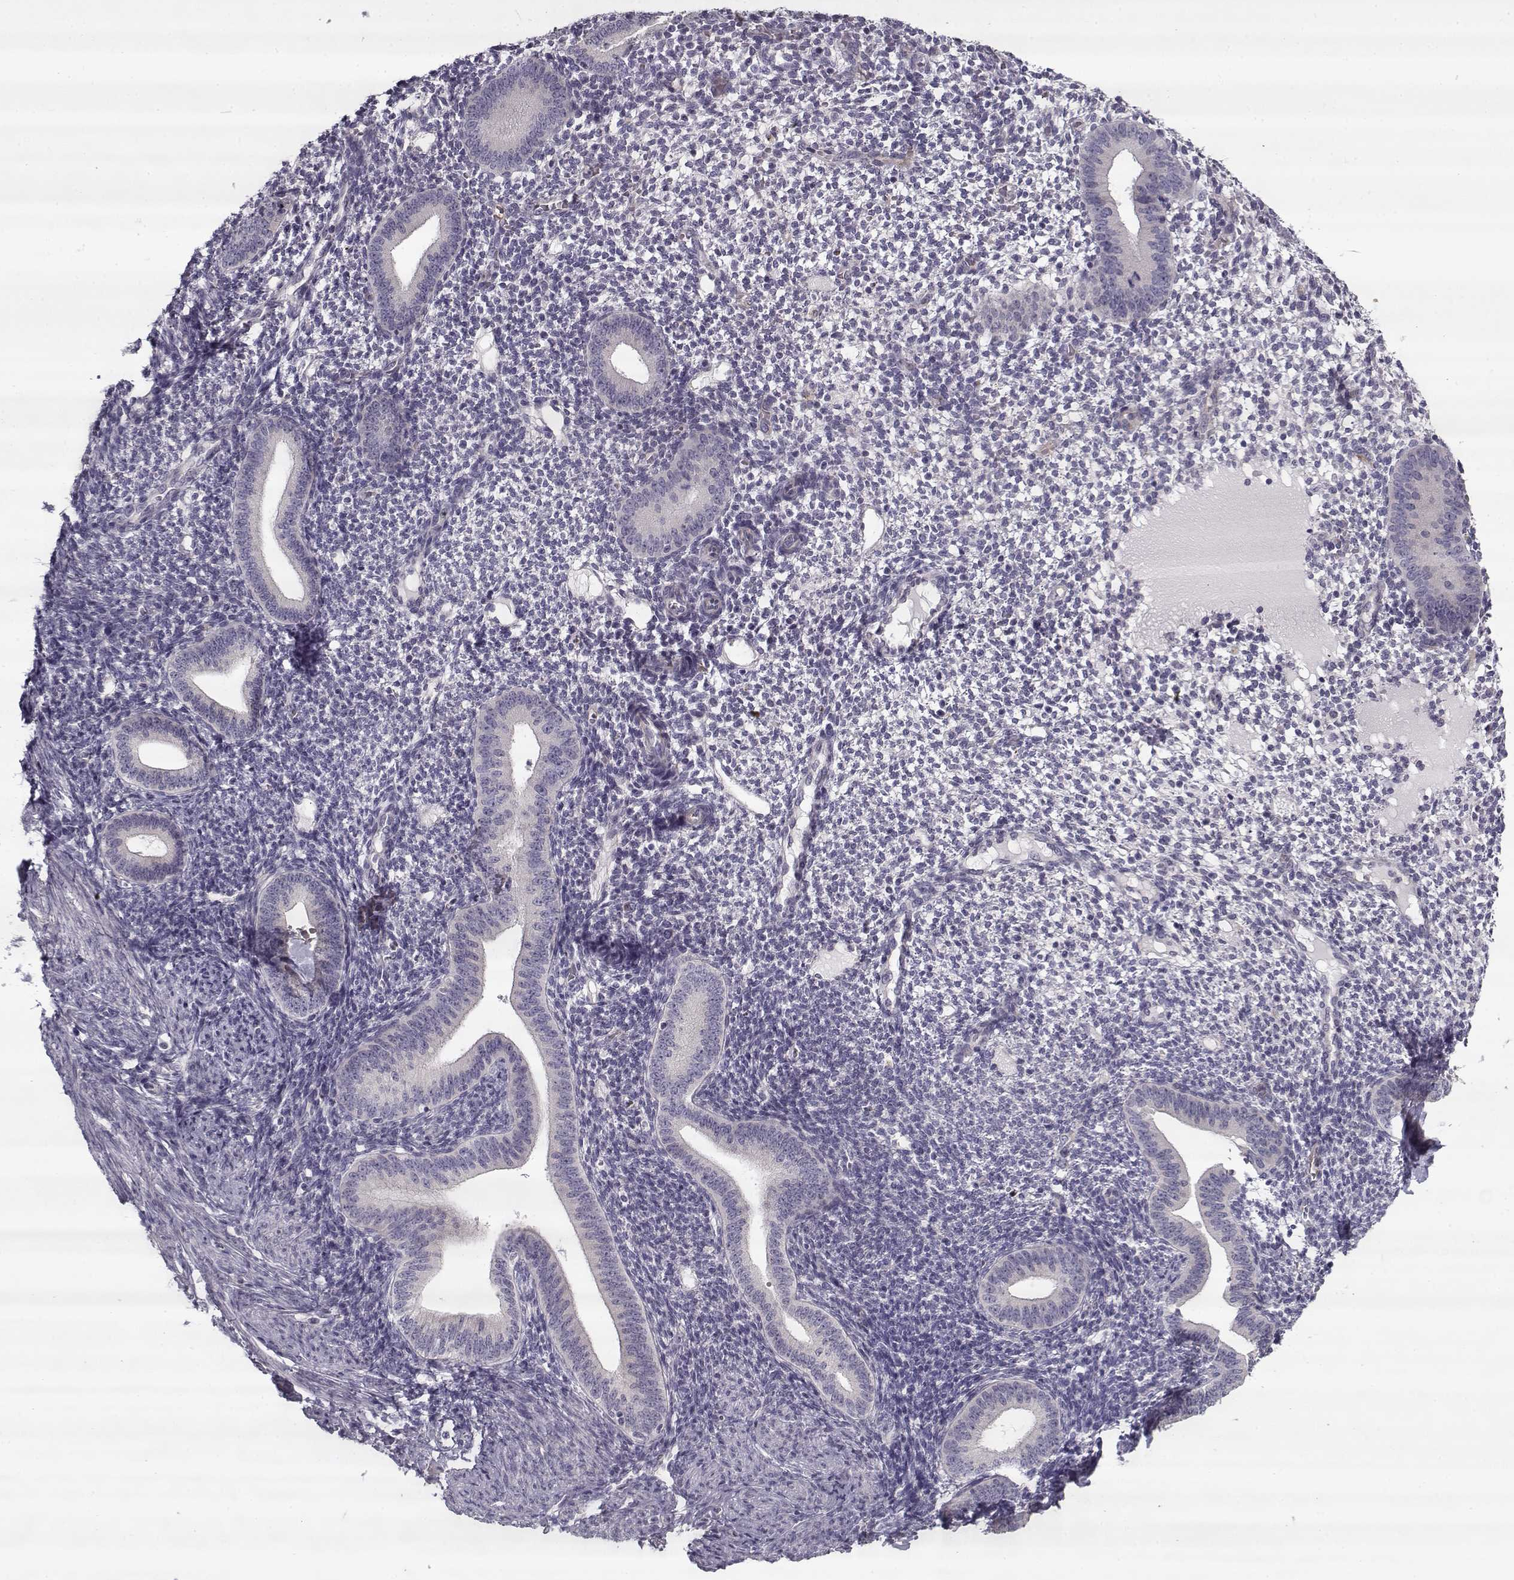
{"staining": {"intensity": "negative", "quantity": "none", "location": "none"}, "tissue": "endometrium", "cell_type": "Cells in endometrial stroma", "image_type": "normal", "snomed": [{"axis": "morphology", "description": "Normal tissue, NOS"}, {"axis": "topography", "description": "Endometrium"}], "caption": "Immunohistochemical staining of unremarkable endometrium demonstrates no significant positivity in cells in endometrial stroma.", "gene": "PNMT", "patient": {"sex": "female", "age": 40}}